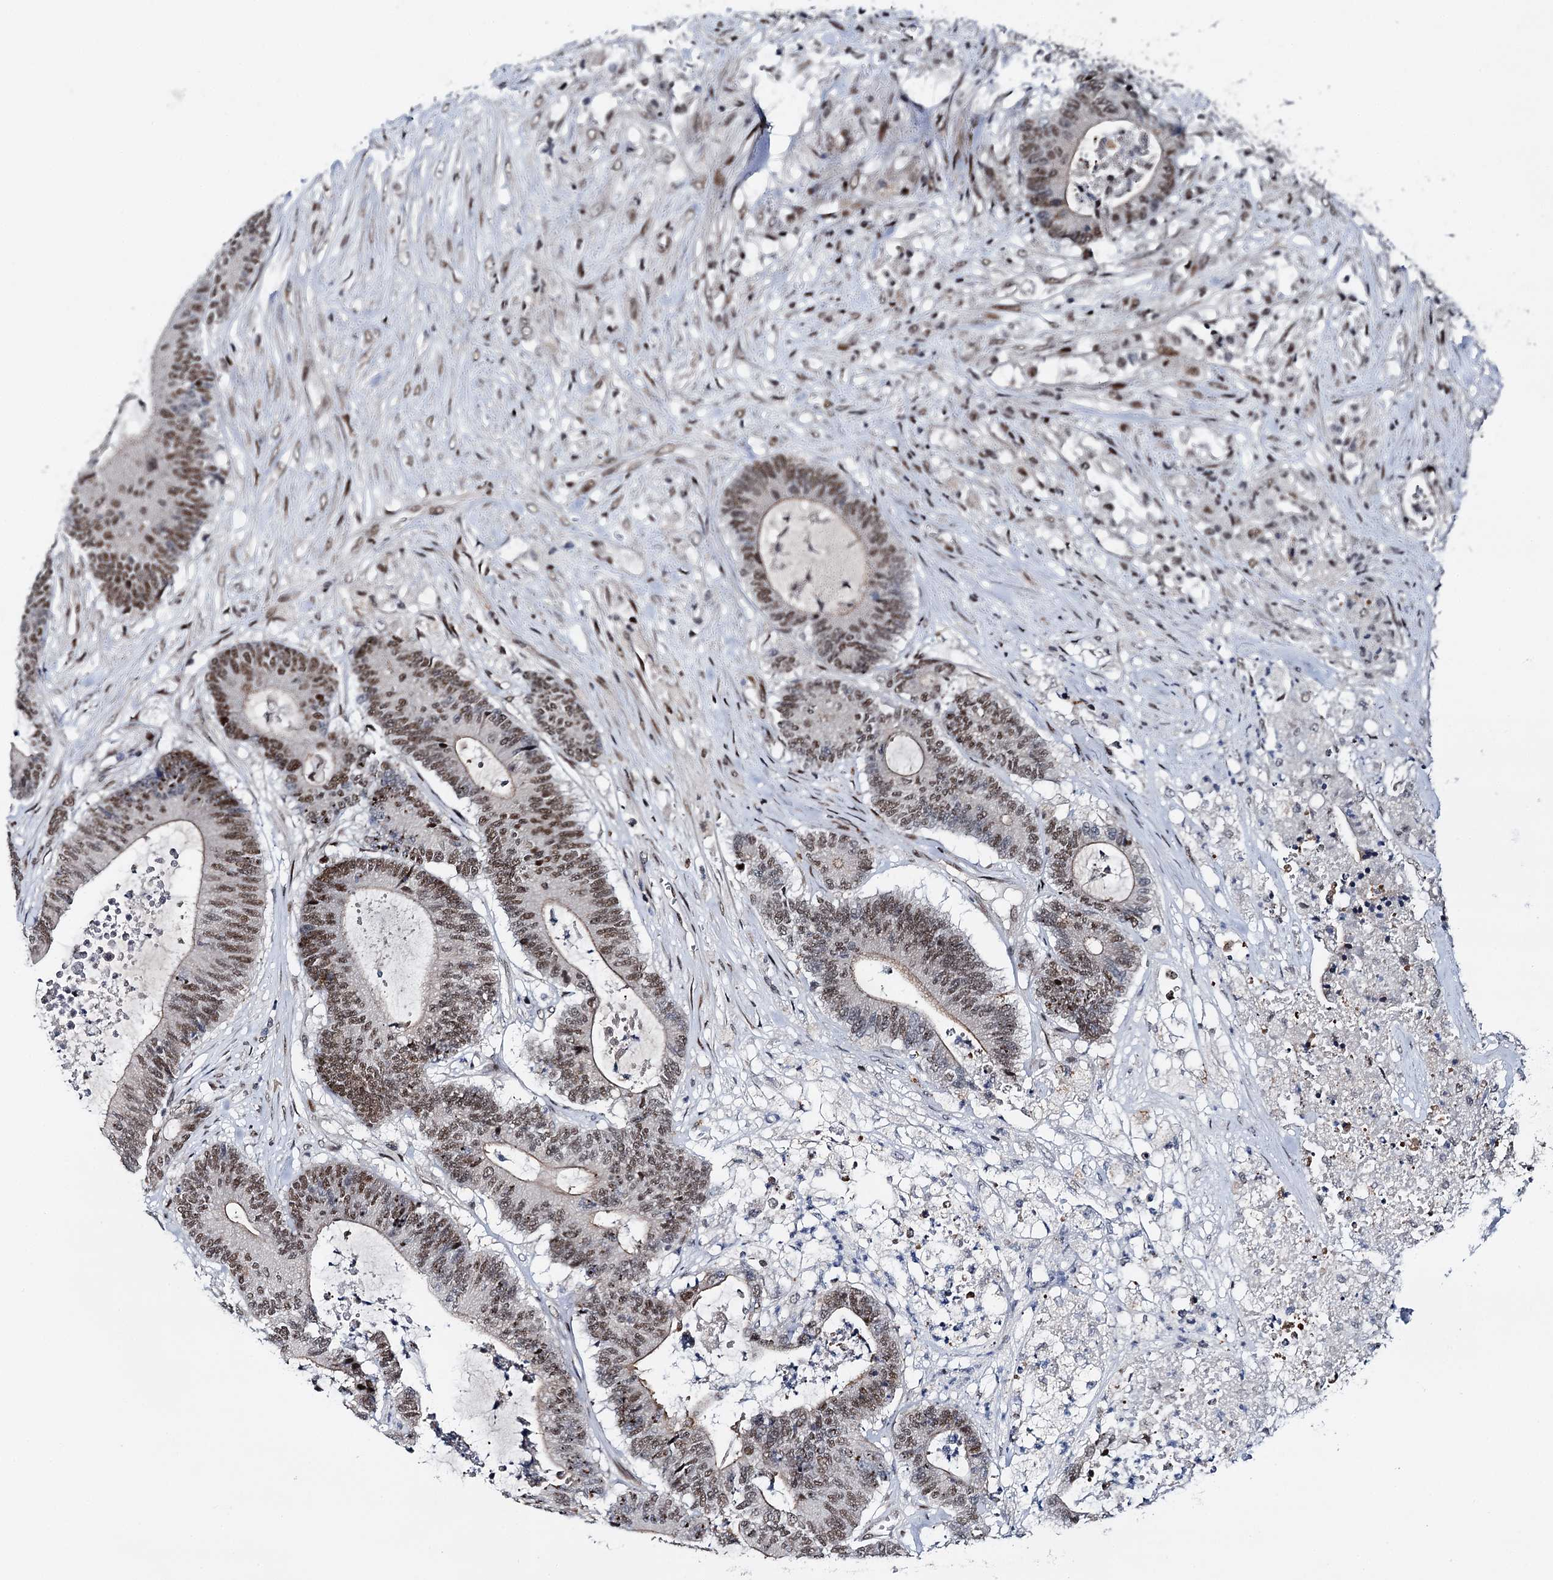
{"staining": {"intensity": "moderate", "quantity": ">75%", "location": "nuclear"}, "tissue": "colorectal cancer", "cell_type": "Tumor cells", "image_type": "cancer", "snomed": [{"axis": "morphology", "description": "Adenocarcinoma, NOS"}, {"axis": "topography", "description": "Colon"}], "caption": "Immunohistochemistry (DAB (3,3'-diaminobenzidine)) staining of human colorectal cancer shows moderate nuclear protein expression in about >75% of tumor cells.", "gene": "RUFY2", "patient": {"sex": "female", "age": 84}}